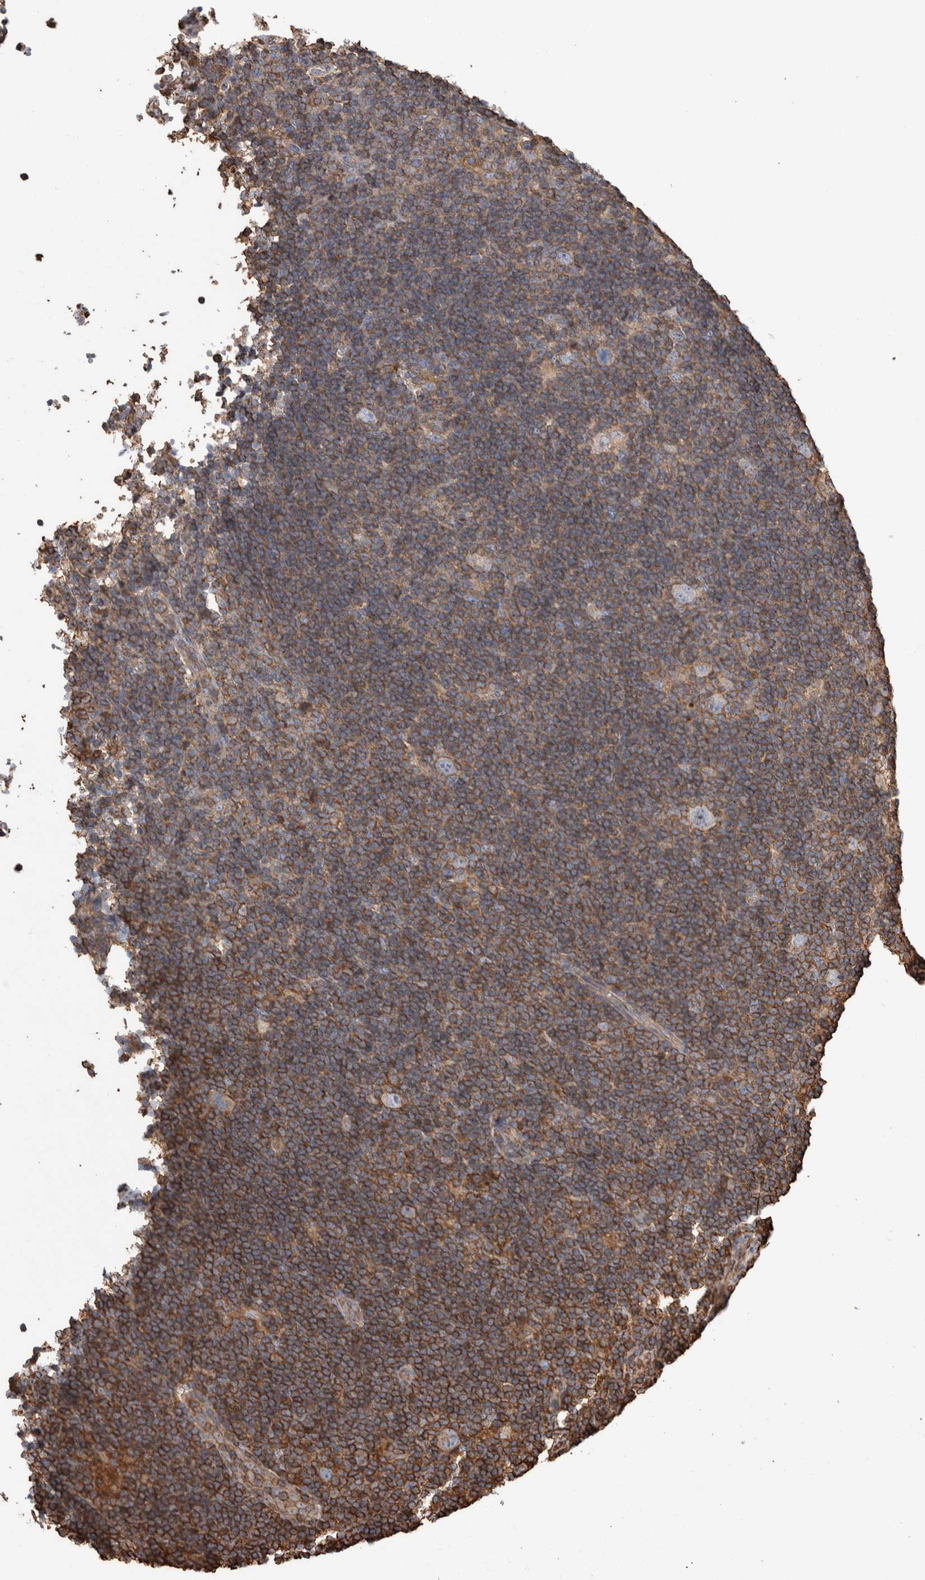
{"staining": {"intensity": "negative", "quantity": "none", "location": "none"}, "tissue": "lymphoma", "cell_type": "Tumor cells", "image_type": "cancer", "snomed": [{"axis": "morphology", "description": "Hodgkin's disease, NOS"}, {"axis": "topography", "description": "Lymph node"}], "caption": "A high-resolution micrograph shows IHC staining of lymphoma, which reveals no significant positivity in tumor cells.", "gene": "ENPP2", "patient": {"sex": "female", "age": 57}}